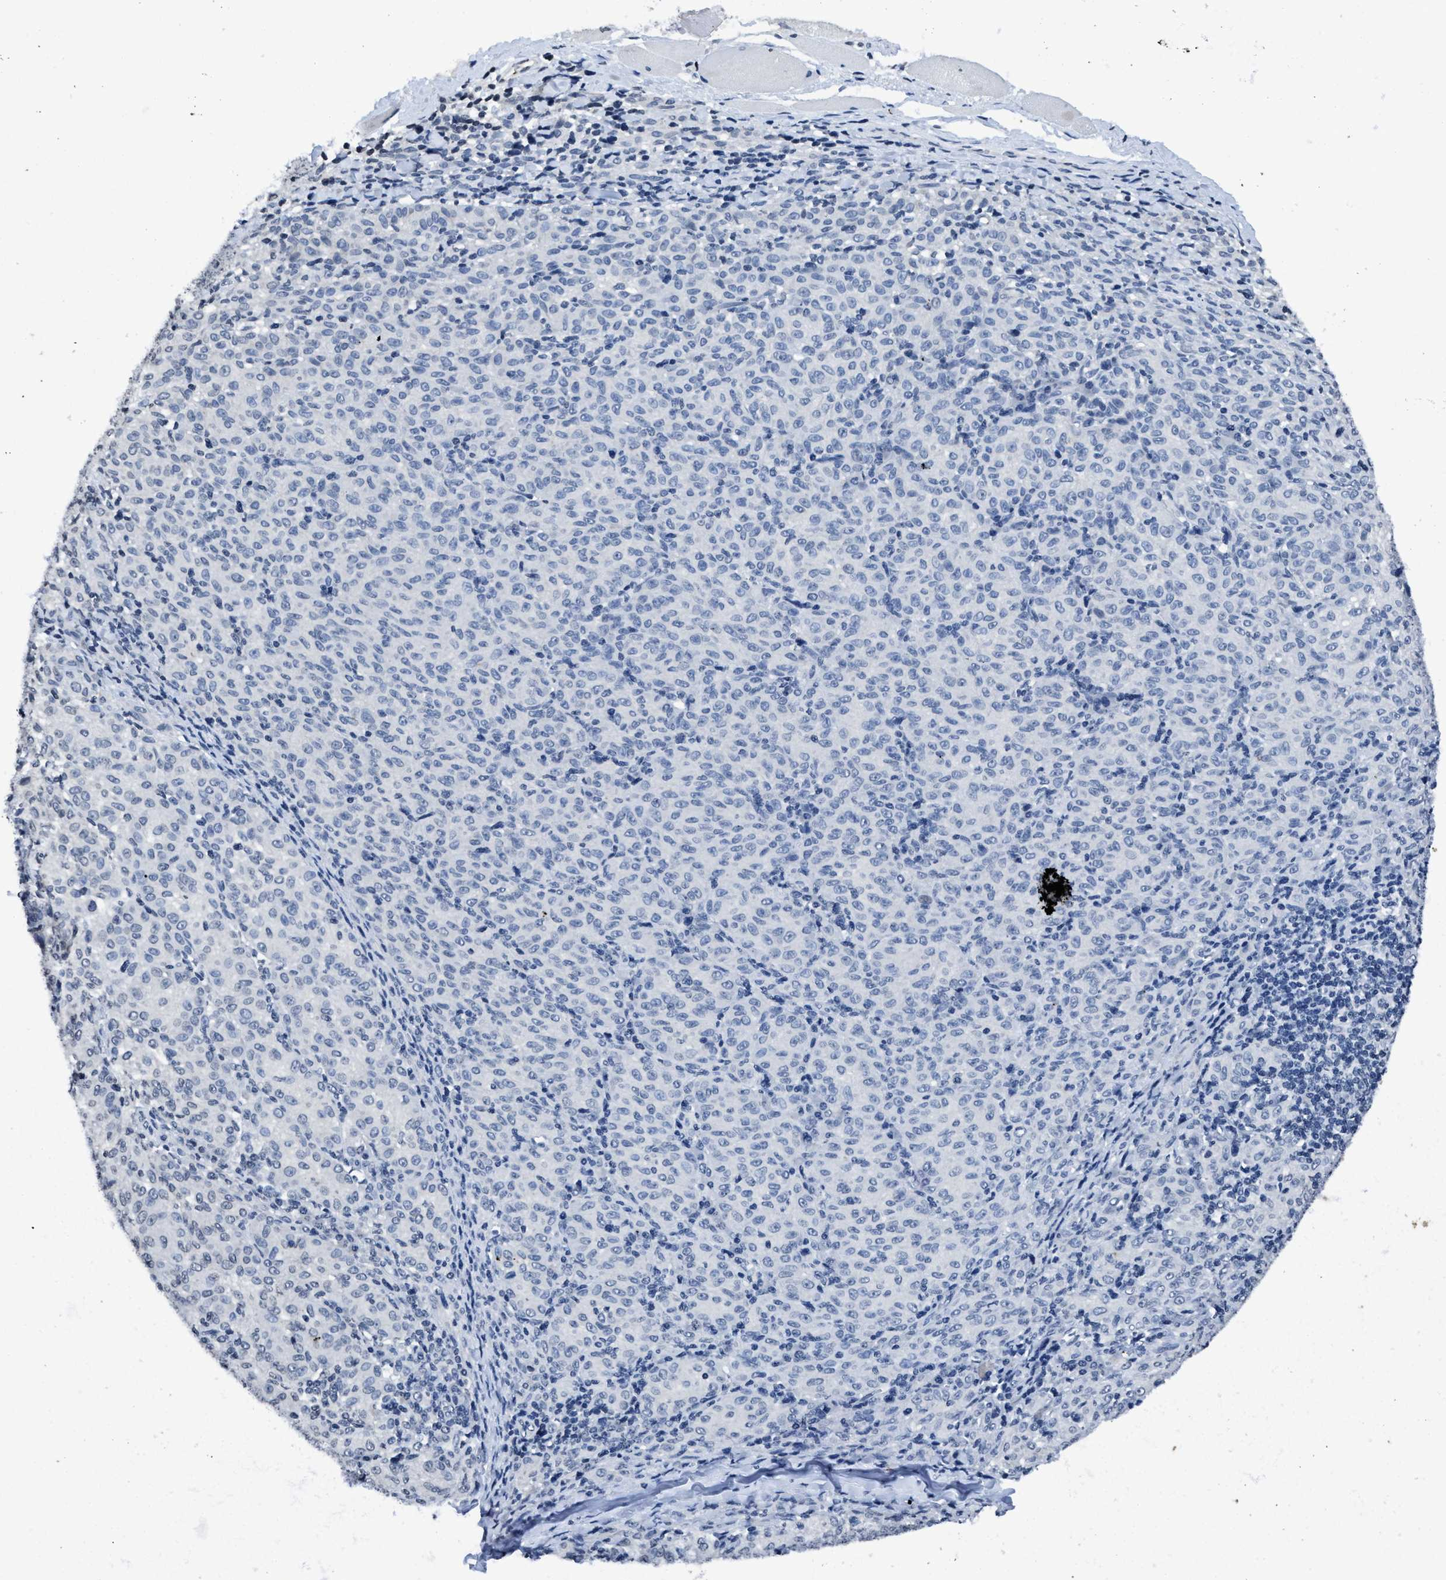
{"staining": {"intensity": "negative", "quantity": "none", "location": "none"}, "tissue": "melanoma", "cell_type": "Tumor cells", "image_type": "cancer", "snomed": [{"axis": "morphology", "description": "Malignant melanoma, NOS"}, {"axis": "topography", "description": "Skin"}], "caption": "Micrograph shows no significant protein staining in tumor cells of malignant melanoma. The staining was performed using DAB to visualize the protein expression in brown, while the nuclei were stained in blue with hematoxylin (Magnification: 20x).", "gene": "ITGA2B", "patient": {"sex": "female", "age": 72}}